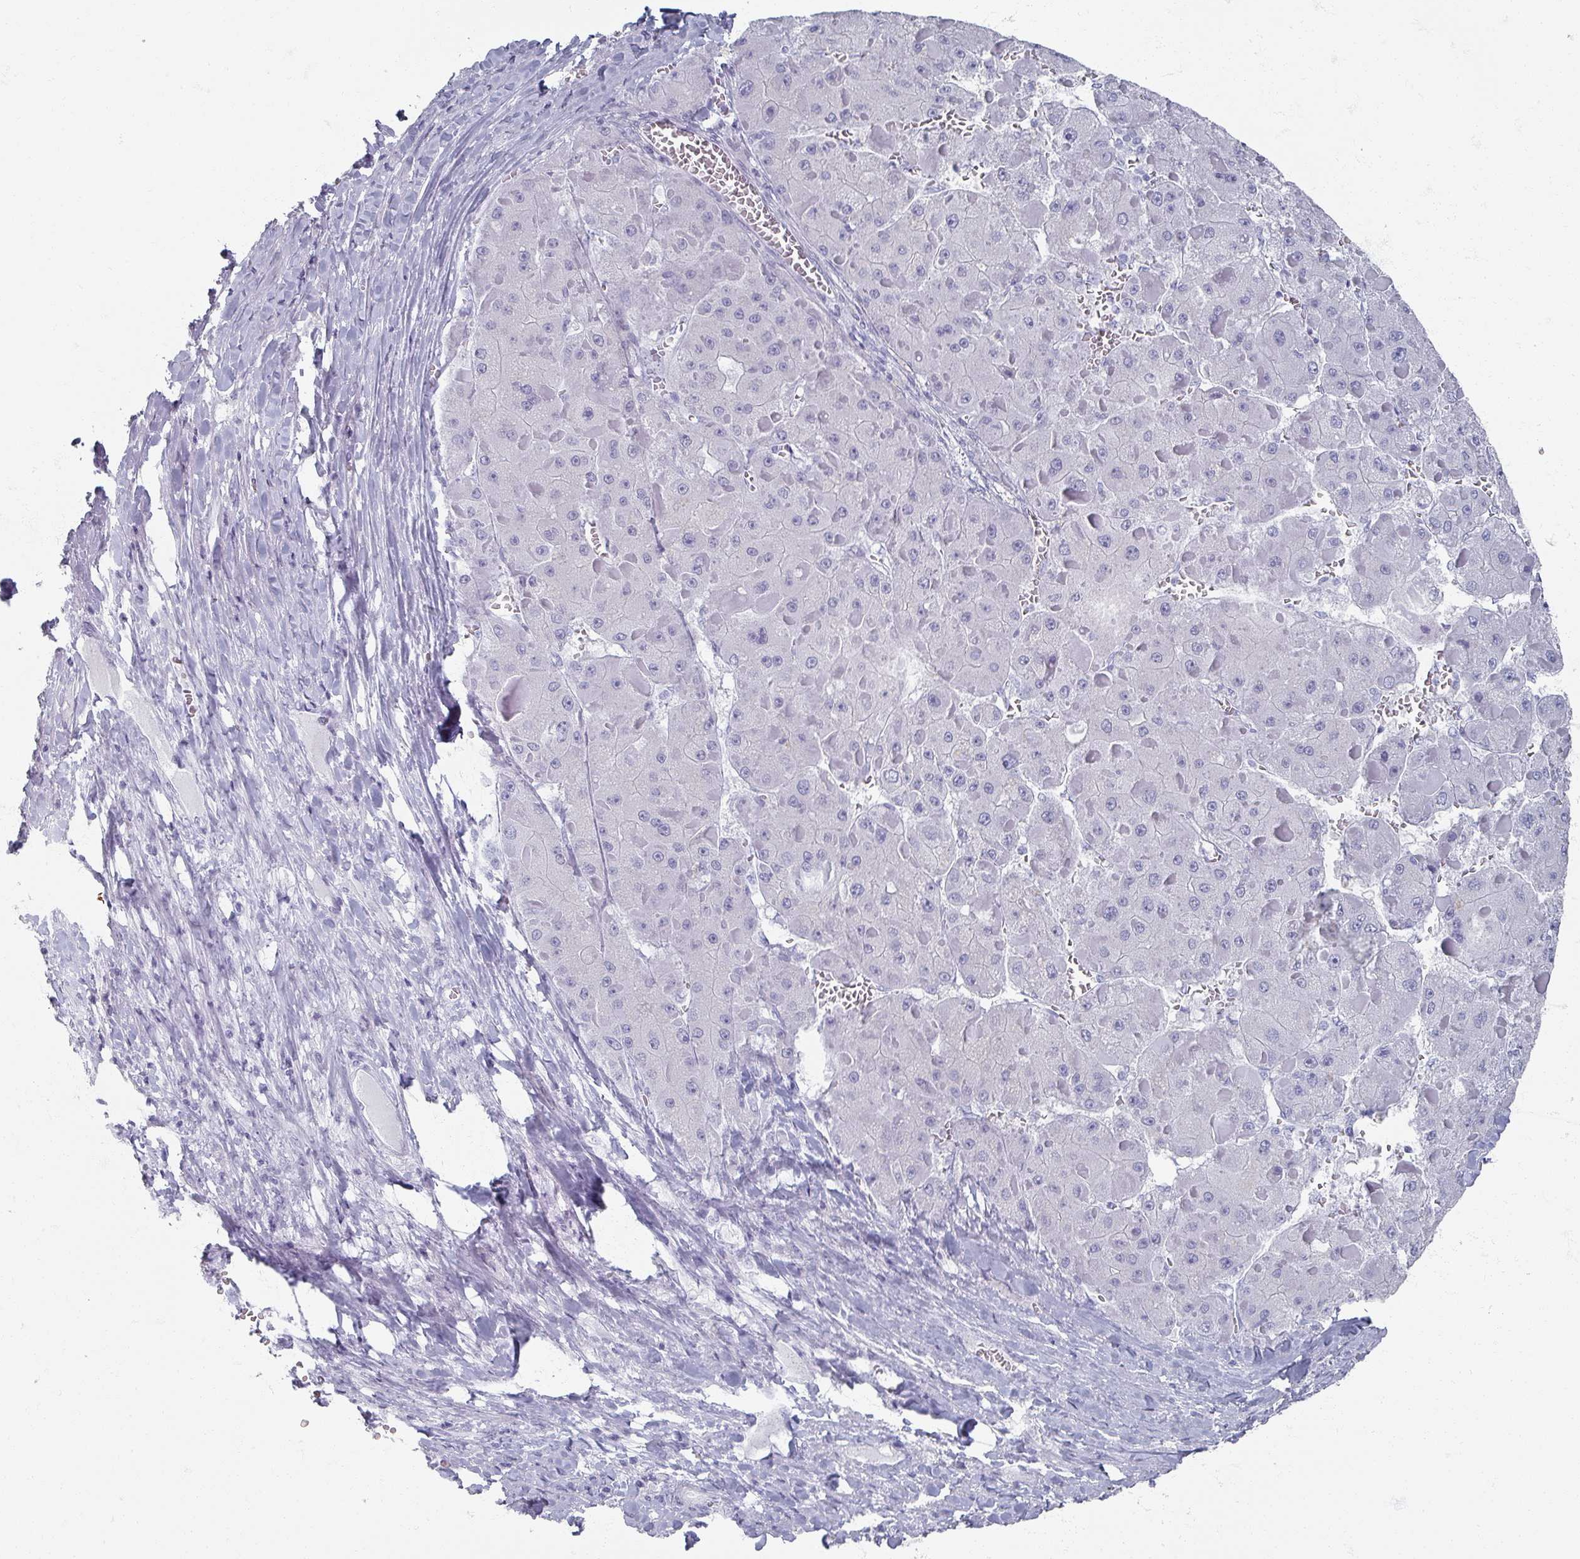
{"staining": {"intensity": "negative", "quantity": "none", "location": "none"}, "tissue": "liver cancer", "cell_type": "Tumor cells", "image_type": "cancer", "snomed": [{"axis": "morphology", "description": "Carcinoma, Hepatocellular, NOS"}, {"axis": "topography", "description": "Liver"}], "caption": "Protein analysis of hepatocellular carcinoma (liver) exhibits no significant staining in tumor cells.", "gene": "OMG", "patient": {"sex": "female", "age": 73}}